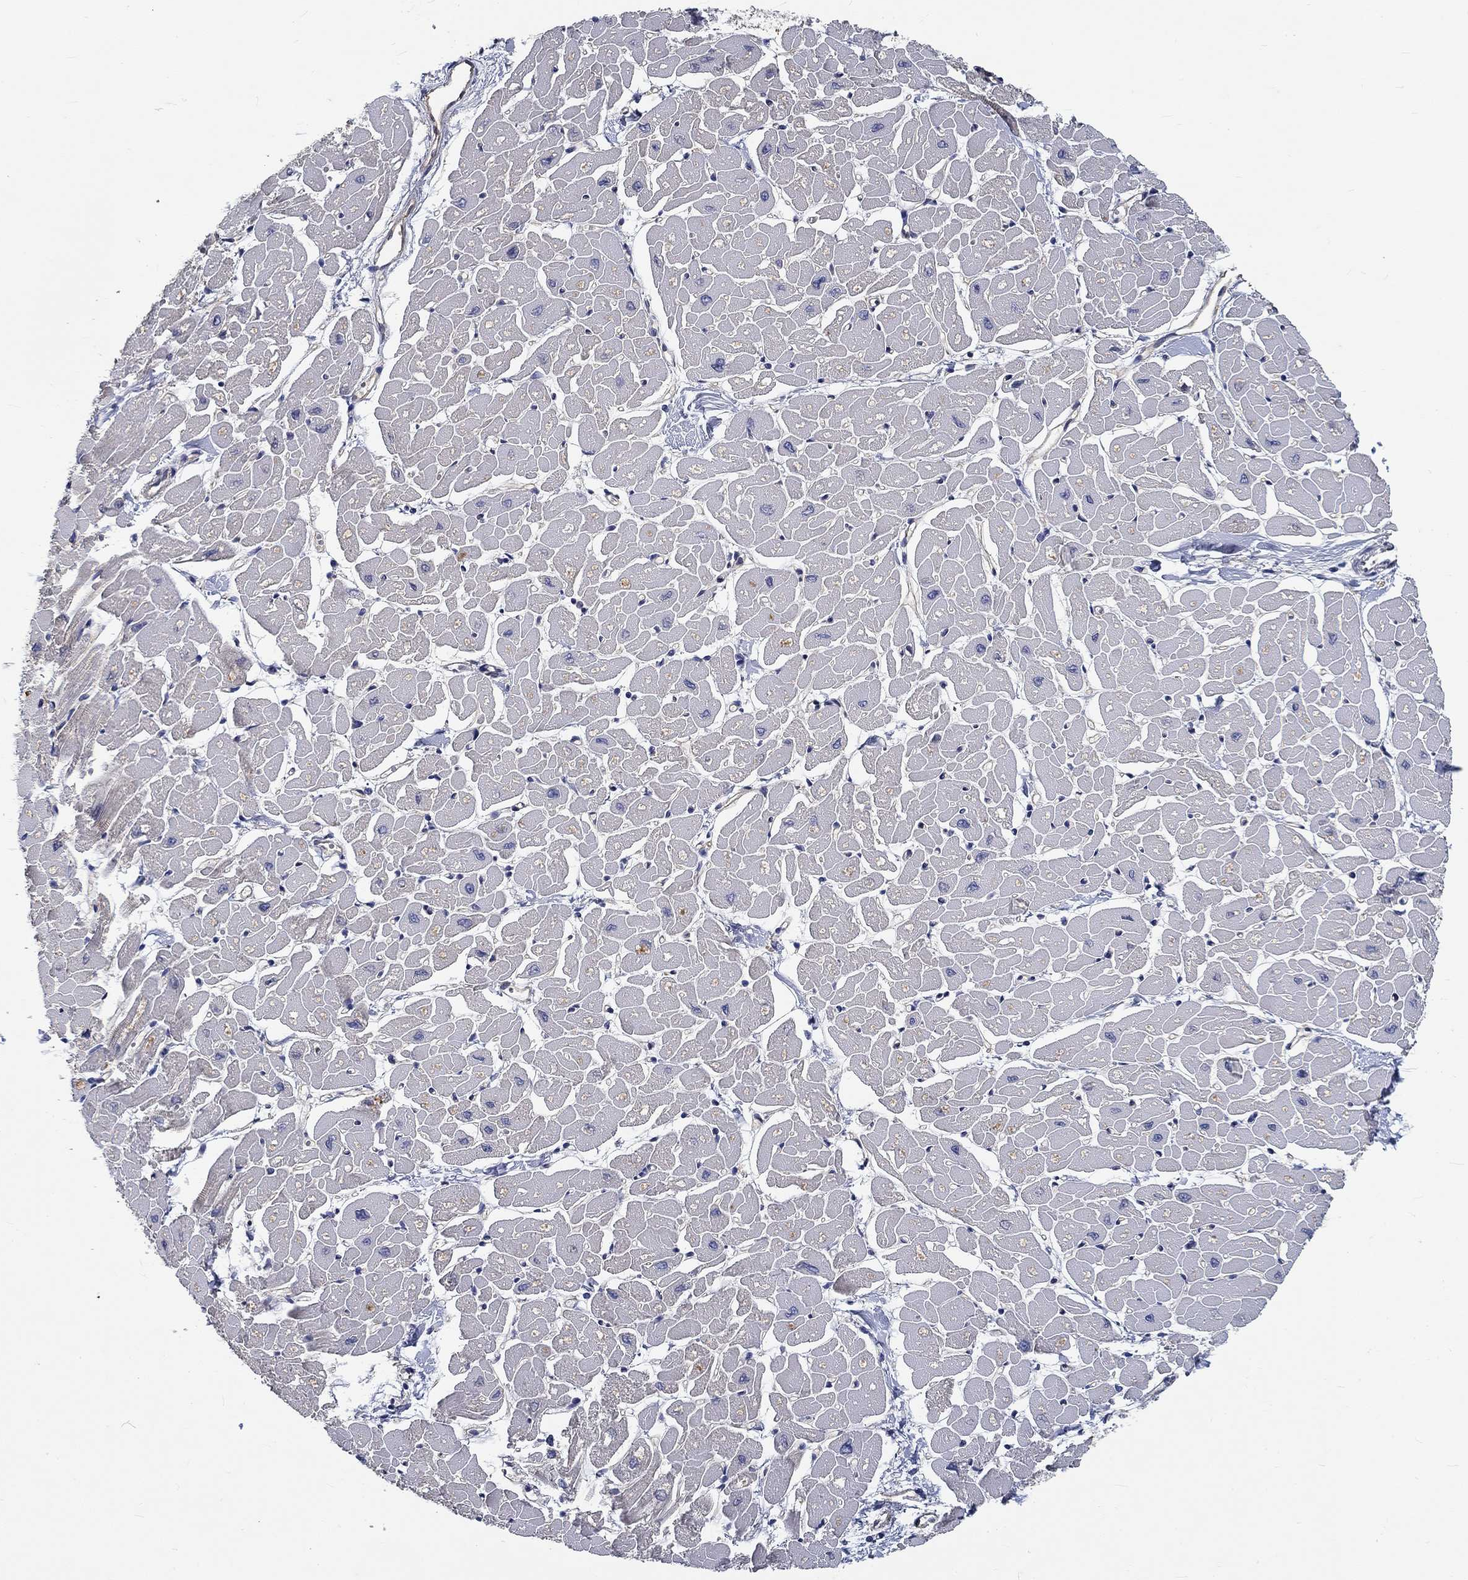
{"staining": {"intensity": "negative", "quantity": "none", "location": "none"}, "tissue": "heart muscle", "cell_type": "Cardiomyocytes", "image_type": "normal", "snomed": [{"axis": "morphology", "description": "Normal tissue, NOS"}, {"axis": "topography", "description": "Heart"}], "caption": "Protein analysis of benign heart muscle demonstrates no significant expression in cardiomyocytes. Brightfield microscopy of IHC stained with DAB (3,3'-diaminobenzidine) (brown) and hematoxylin (blue), captured at high magnification.", "gene": "MYBPC1", "patient": {"sex": "male", "age": 57}}